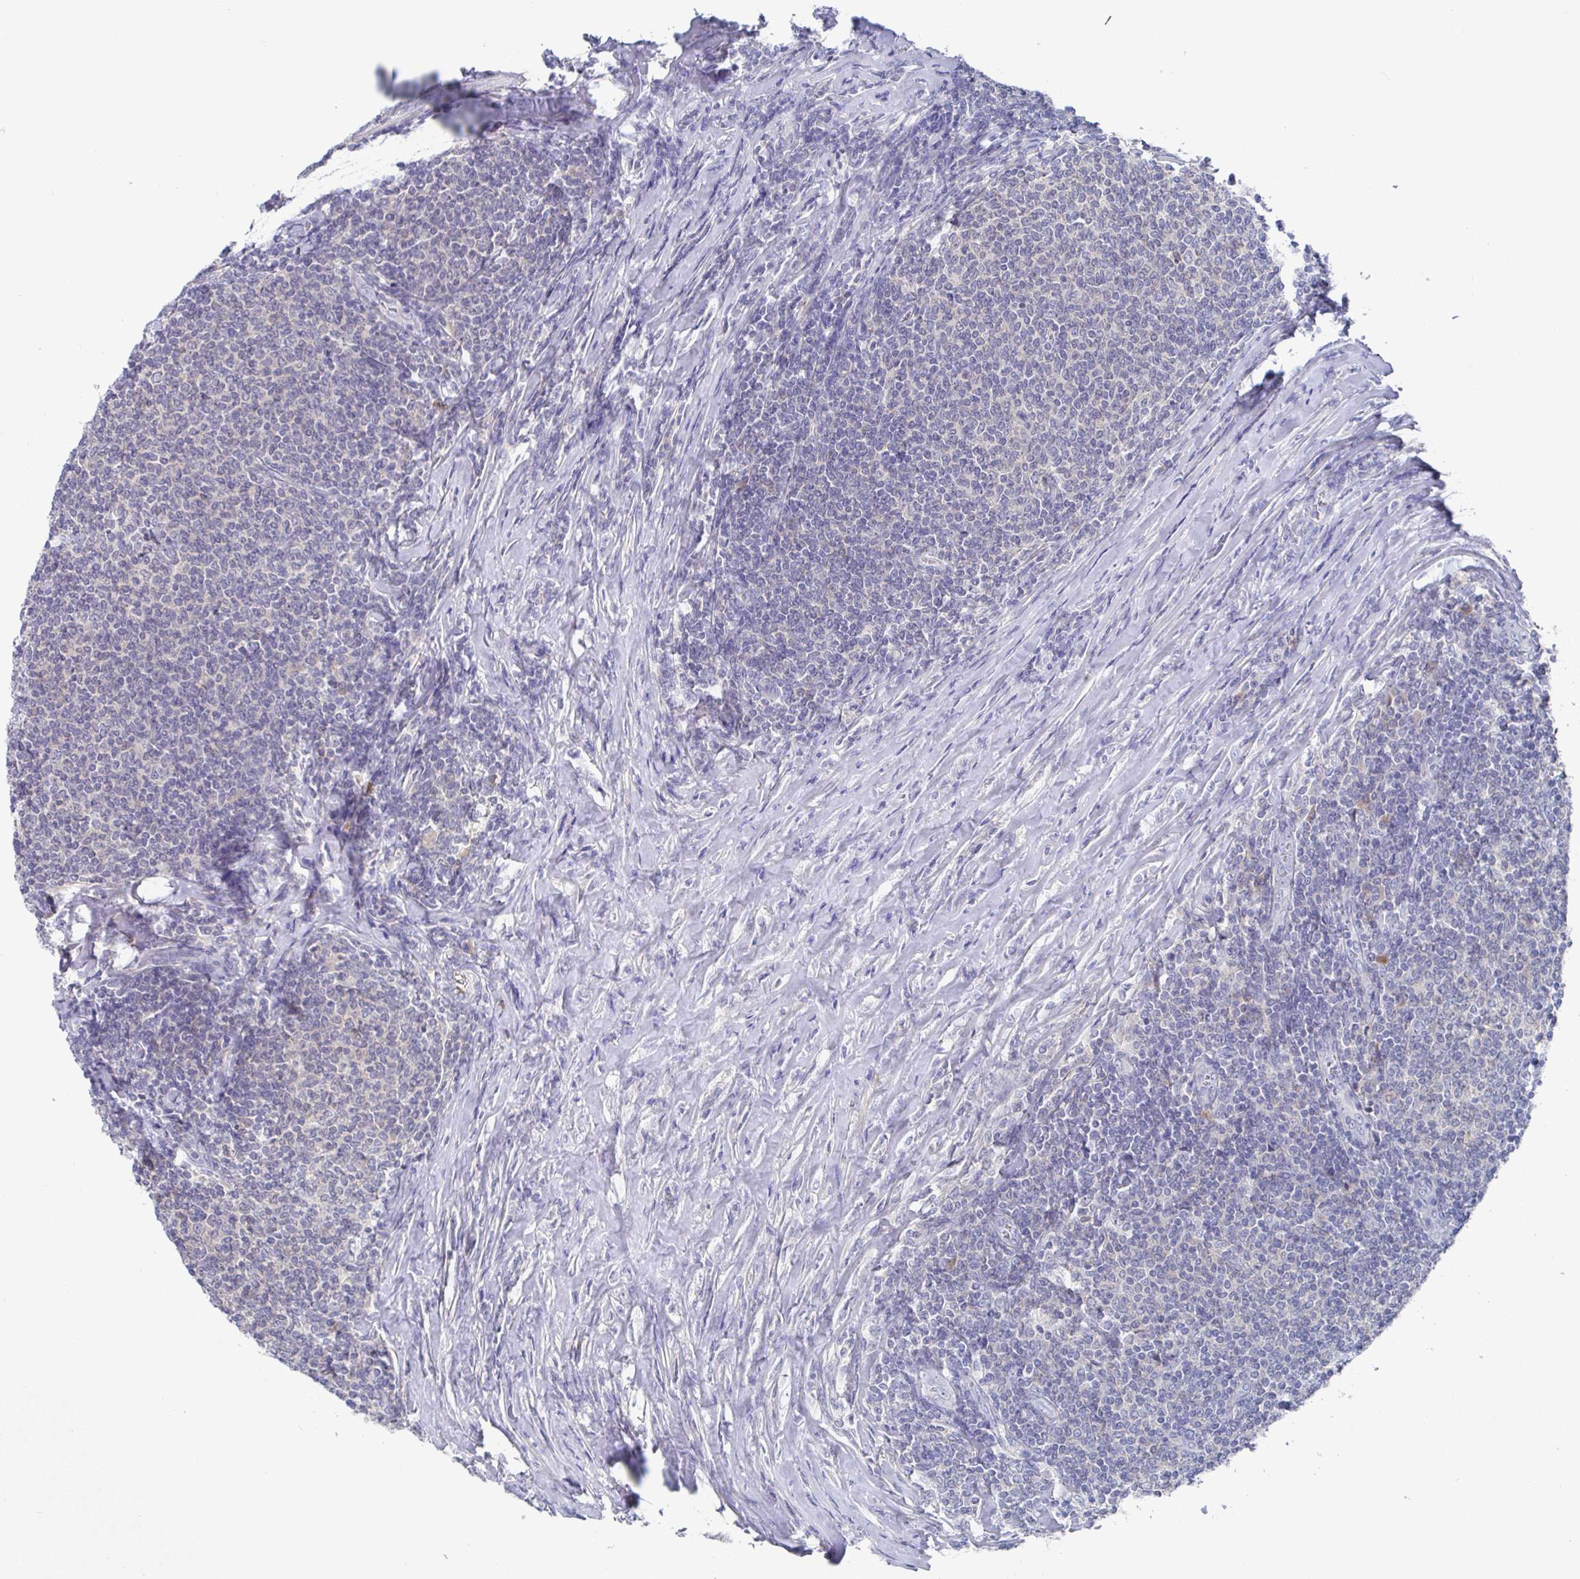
{"staining": {"intensity": "negative", "quantity": "none", "location": "none"}, "tissue": "lymphoma", "cell_type": "Tumor cells", "image_type": "cancer", "snomed": [{"axis": "morphology", "description": "Malignant lymphoma, non-Hodgkin's type, Low grade"}, {"axis": "topography", "description": "Lymph node"}], "caption": "IHC micrograph of neoplastic tissue: human low-grade malignant lymphoma, non-Hodgkin's type stained with DAB demonstrates no significant protein staining in tumor cells.", "gene": "GPR148", "patient": {"sex": "male", "age": 52}}